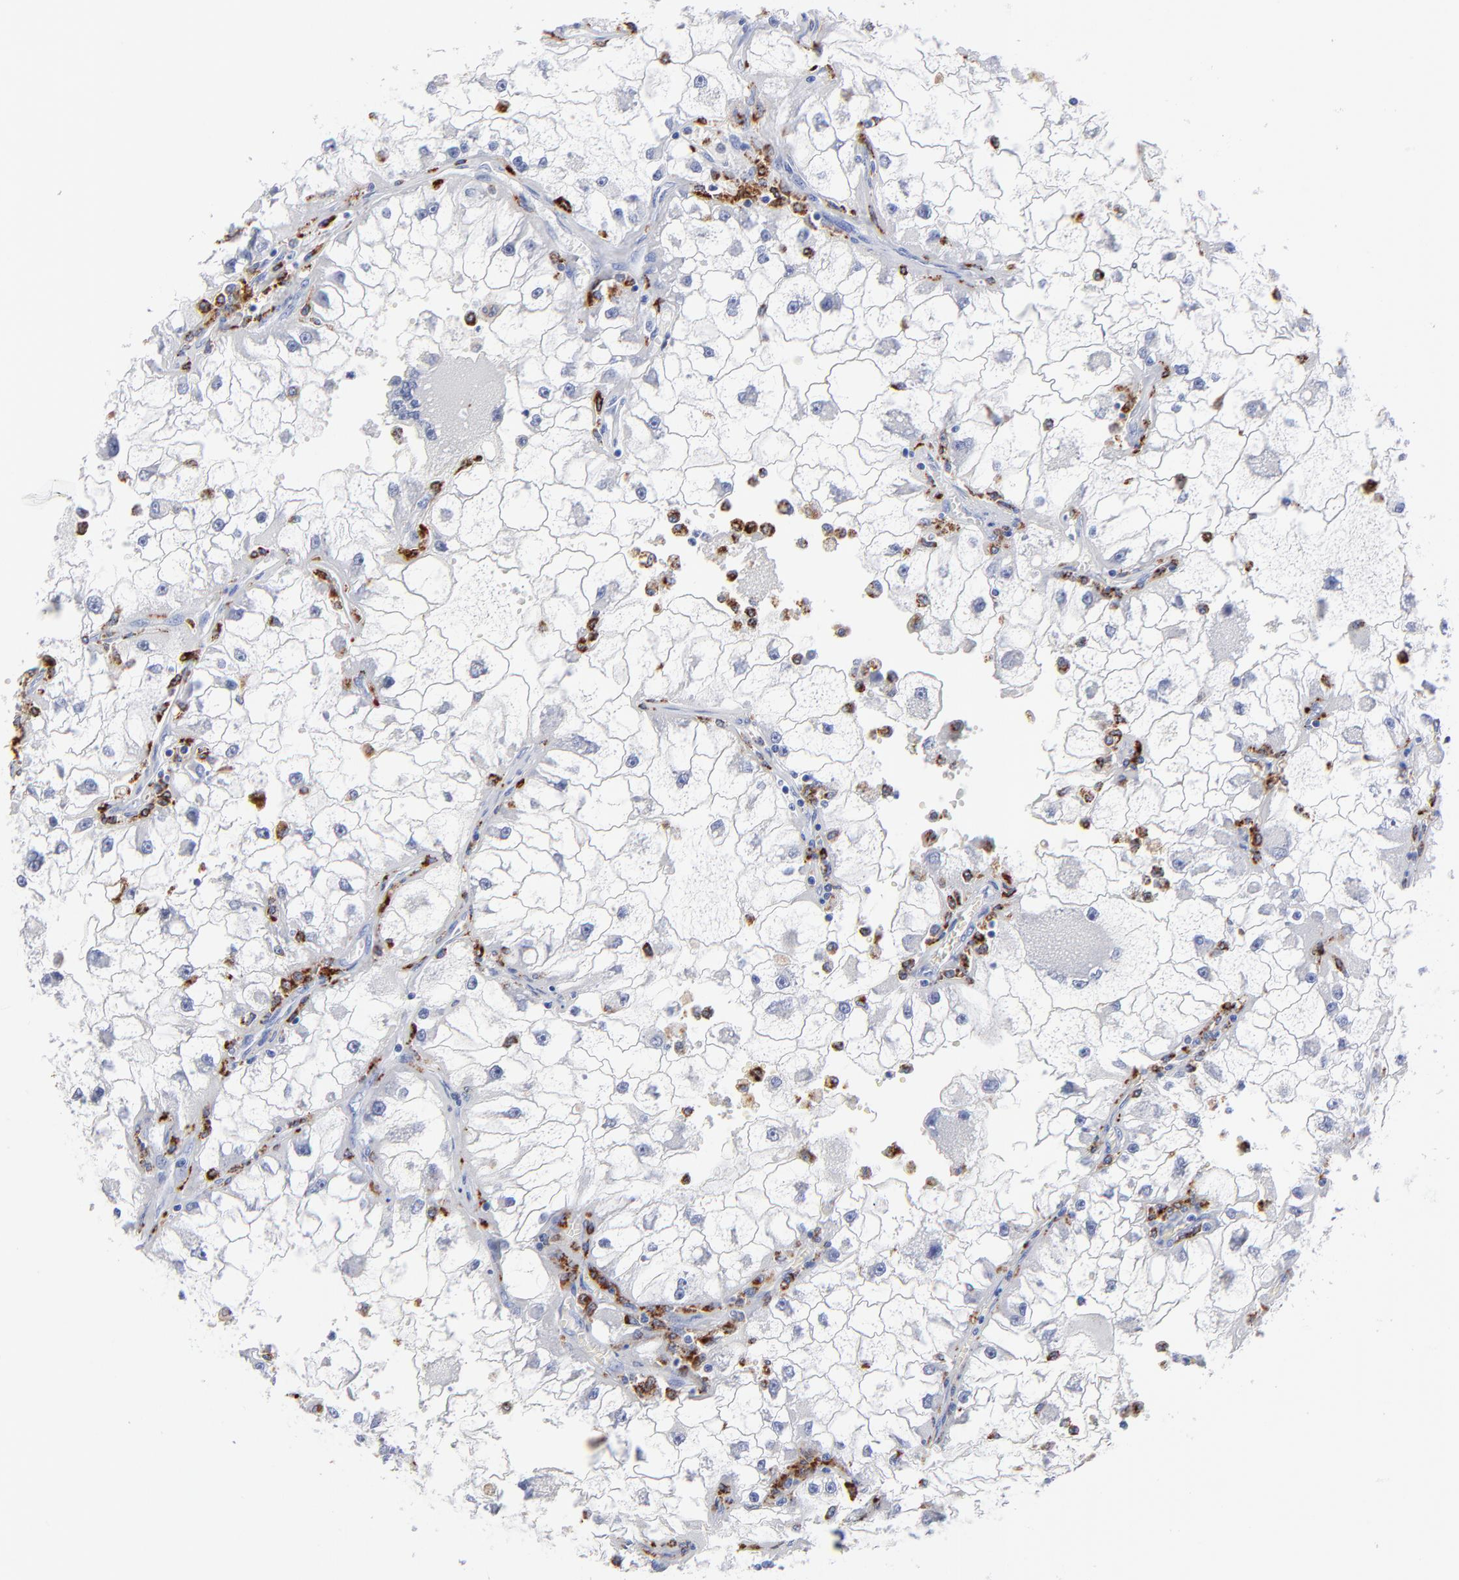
{"staining": {"intensity": "strong", "quantity": "<25%", "location": "cytoplasmic/membranous,nuclear"}, "tissue": "renal cancer", "cell_type": "Tumor cells", "image_type": "cancer", "snomed": [{"axis": "morphology", "description": "Adenocarcinoma, NOS"}, {"axis": "topography", "description": "Kidney"}], "caption": "Renal cancer tissue reveals strong cytoplasmic/membranous and nuclear staining in approximately <25% of tumor cells", "gene": "CPVL", "patient": {"sex": "female", "age": 73}}